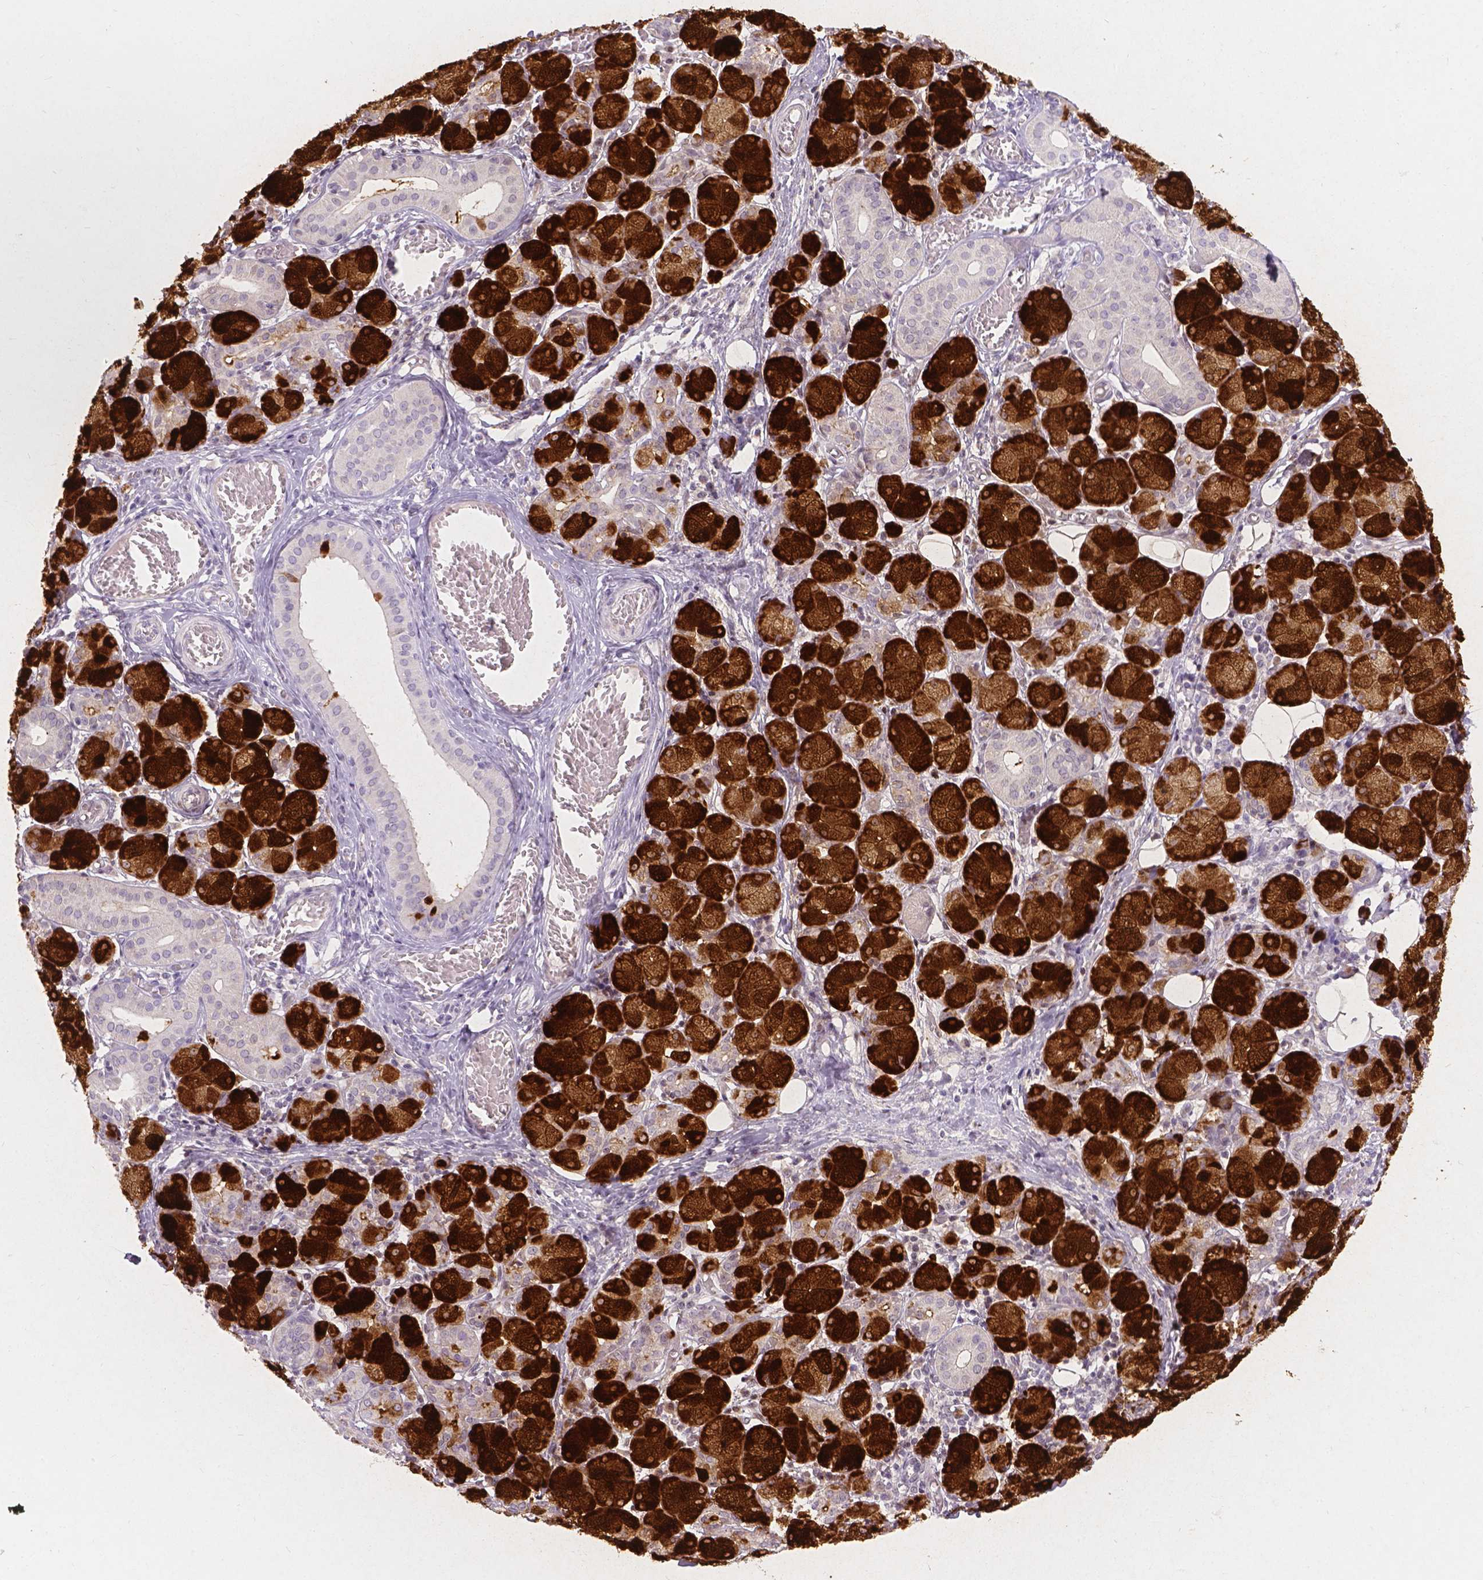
{"staining": {"intensity": "strong", "quantity": ">75%", "location": "cytoplasmic/membranous"}, "tissue": "salivary gland", "cell_type": "Glandular cells", "image_type": "normal", "snomed": [{"axis": "morphology", "description": "Normal tissue, NOS"}, {"axis": "topography", "description": "Salivary gland"}, {"axis": "topography", "description": "Peripheral nerve tissue"}], "caption": "Immunohistochemical staining of benign human salivary gland displays >75% levels of strong cytoplasmic/membranous protein positivity in approximately >75% of glandular cells. Ihc stains the protein of interest in brown and the nuclei are stained blue.", "gene": "HTN3", "patient": {"sex": "female", "age": 24}}